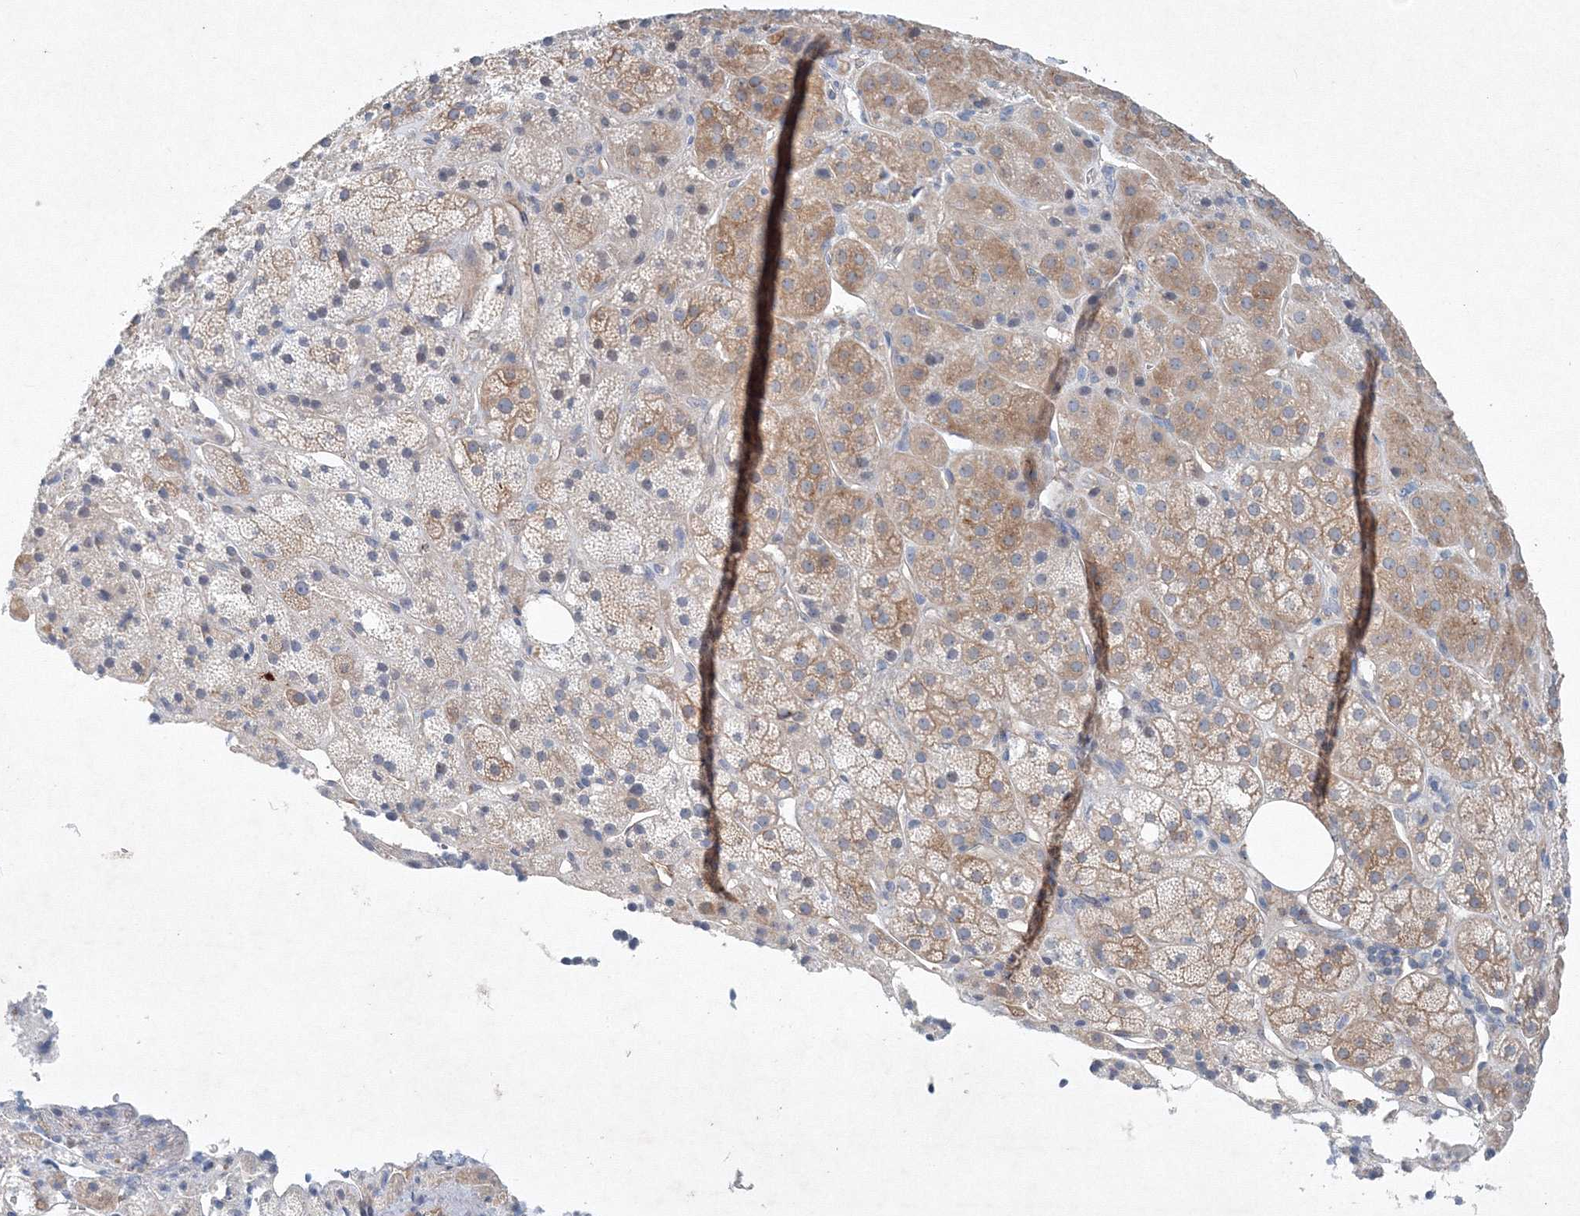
{"staining": {"intensity": "moderate", "quantity": "25%-75%", "location": "cytoplasmic/membranous"}, "tissue": "adrenal gland", "cell_type": "Glandular cells", "image_type": "normal", "snomed": [{"axis": "morphology", "description": "Normal tissue, NOS"}, {"axis": "topography", "description": "Adrenal gland"}], "caption": "About 25%-75% of glandular cells in benign adrenal gland demonstrate moderate cytoplasmic/membranous protein positivity as visualized by brown immunohistochemical staining.", "gene": "SH3BP5", "patient": {"sex": "female", "age": 57}}